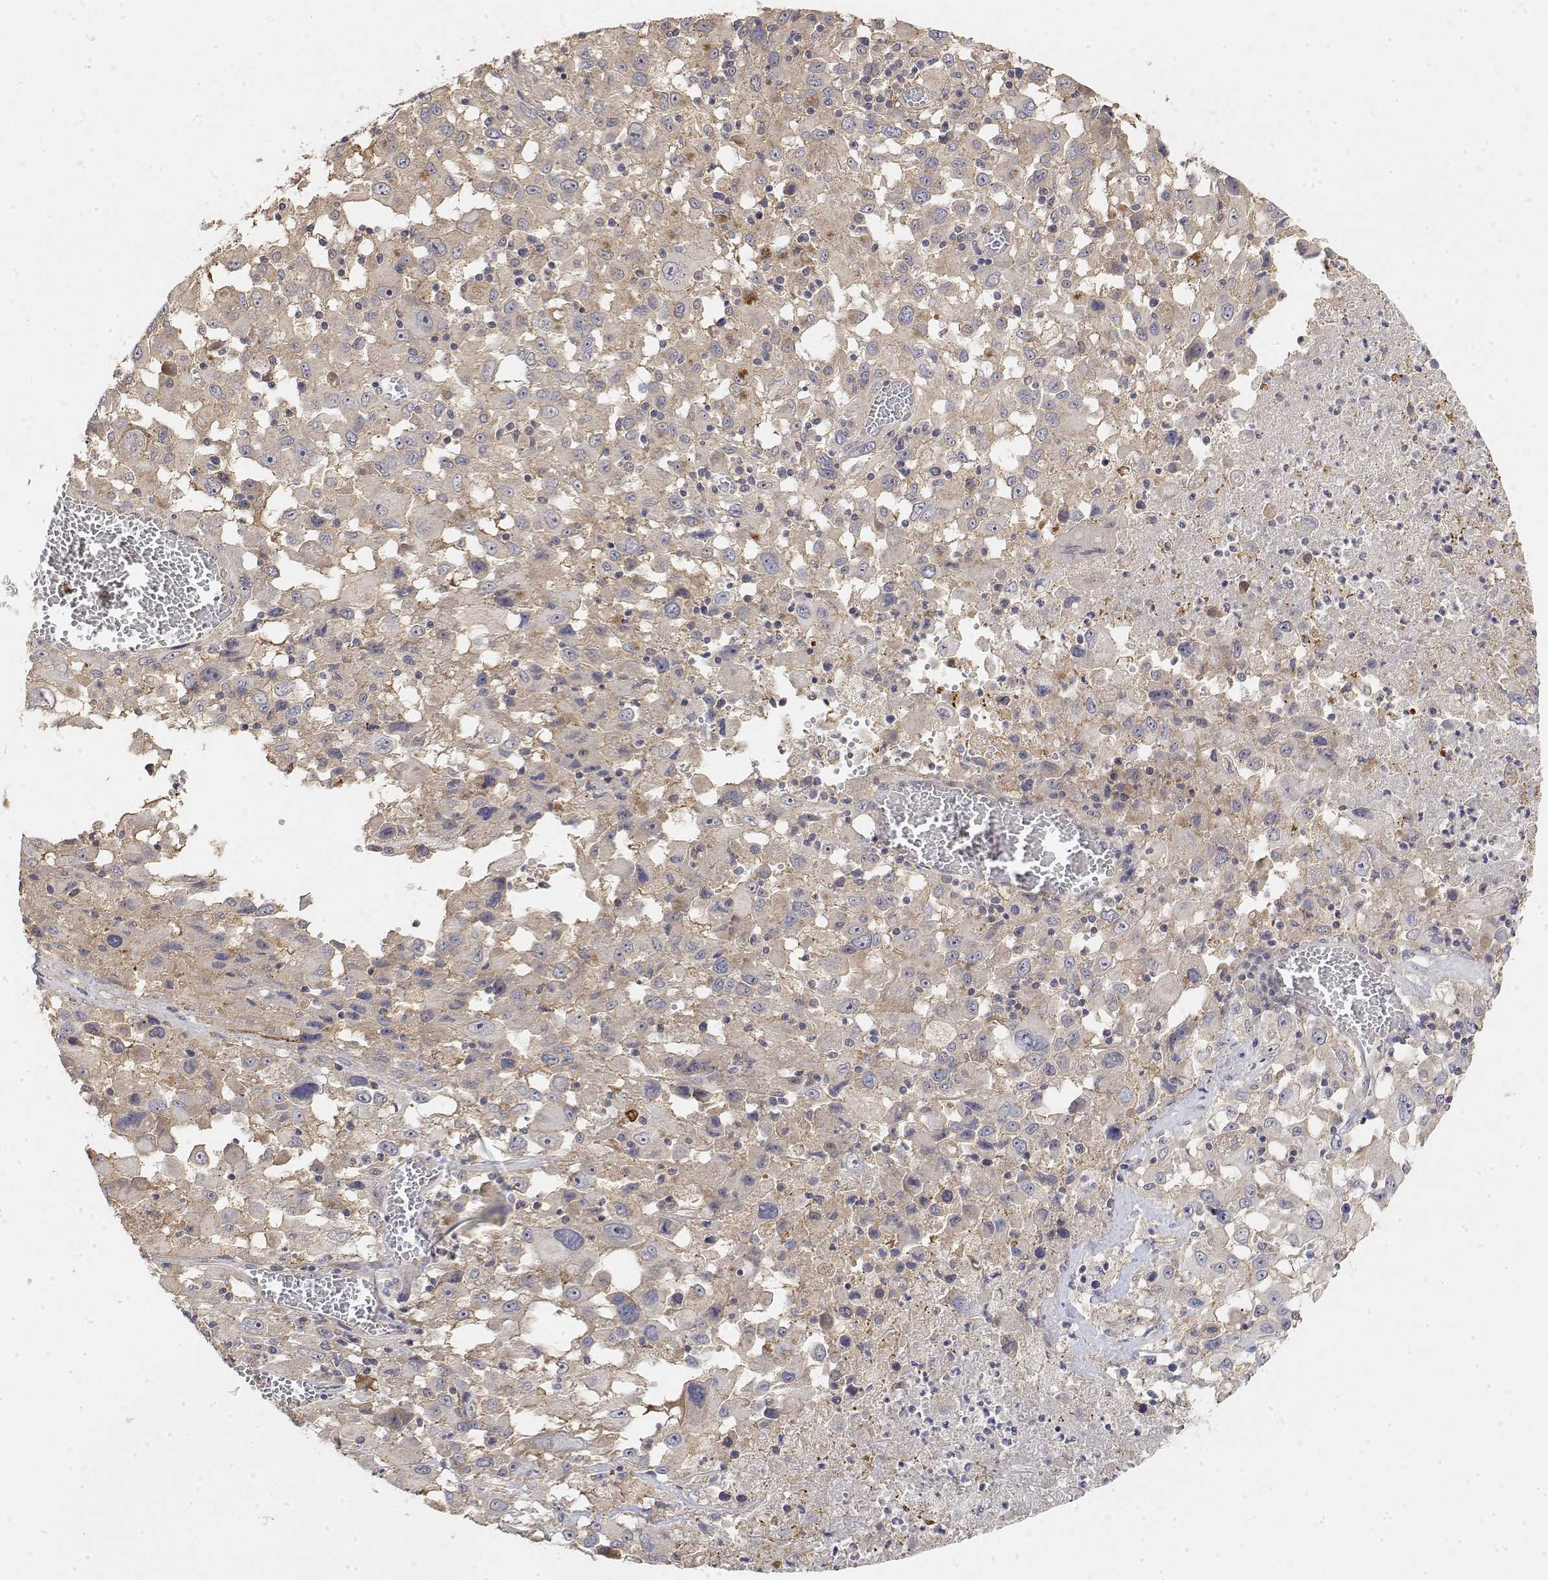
{"staining": {"intensity": "negative", "quantity": "none", "location": "none"}, "tissue": "melanoma", "cell_type": "Tumor cells", "image_type": "cancer", "snomed": [{"axis": "morphology", "description": "Malignant melanoma, Metastatic site"}, {"axis": "topography", "description": "Soft tissue"}], "caption": "An image of melanoma stained for a protein demonstrates no brown staining in tumor cells.", "gene": "LONRF3", "patient": {"sex": "male", "age": 50}}